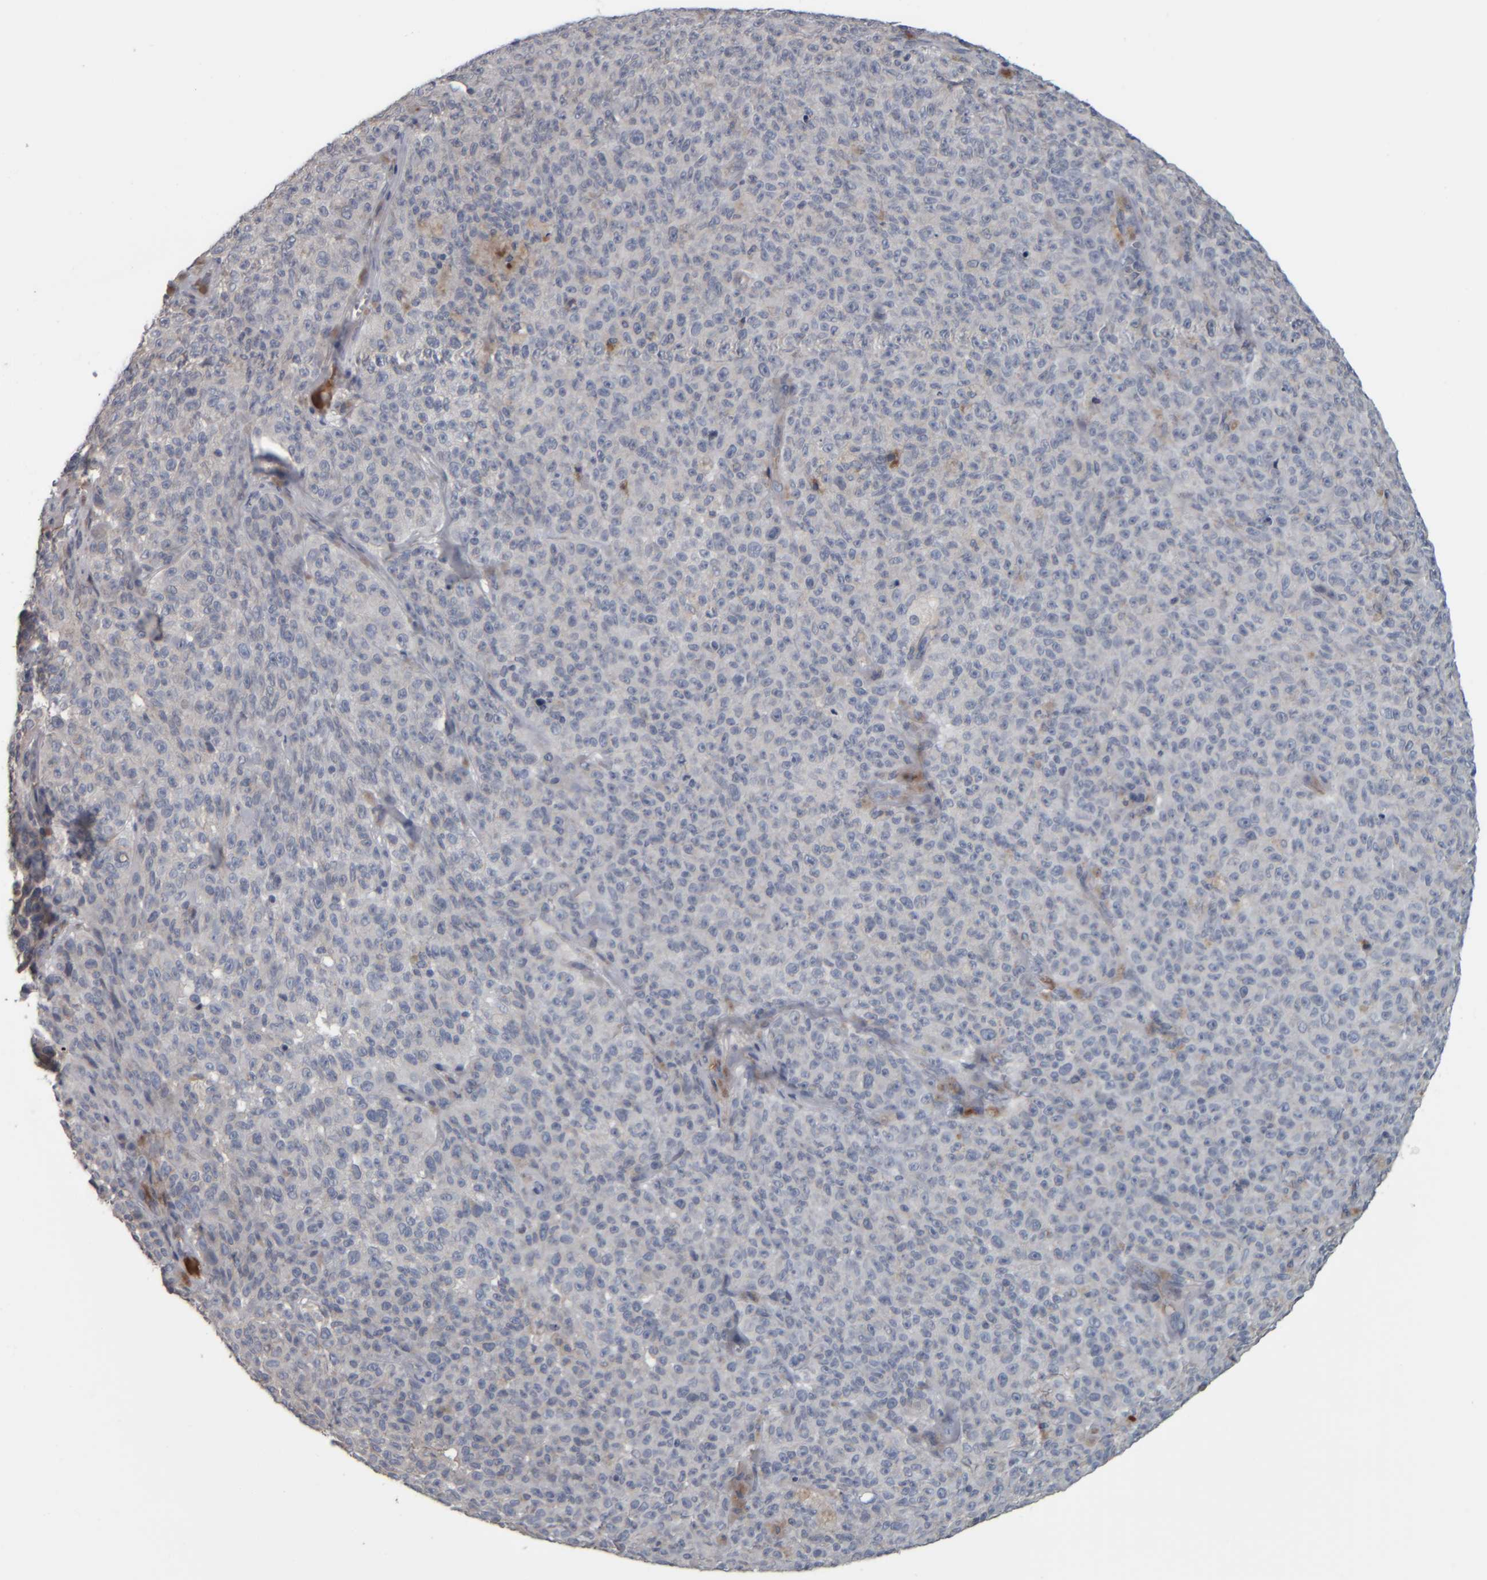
{"staining": {"intensity": "weak", "quantity": "<25%", "location": "cytoplasmic/membranous"}, "tissue": "melanoma", "cell_type": "Tumor cells", "image_type": "cancer", "snomed": [{"axis": "morphology", "description": "Malignant melanoma, NOS"}, {"axis": "topography", "description": "Skin"}], "caption": "The immunohistochemistry histopathology image has no significant positivity in tumor cells of malignant melanoma tissue. (Stains: DAB immunohistochemistry (IHC) with hematoxylin counter stain, Microscopy: brightfield microscopy at high magnification).", "gene": "CAVIN4", "patient": {"sex": "female", "age": 82}}